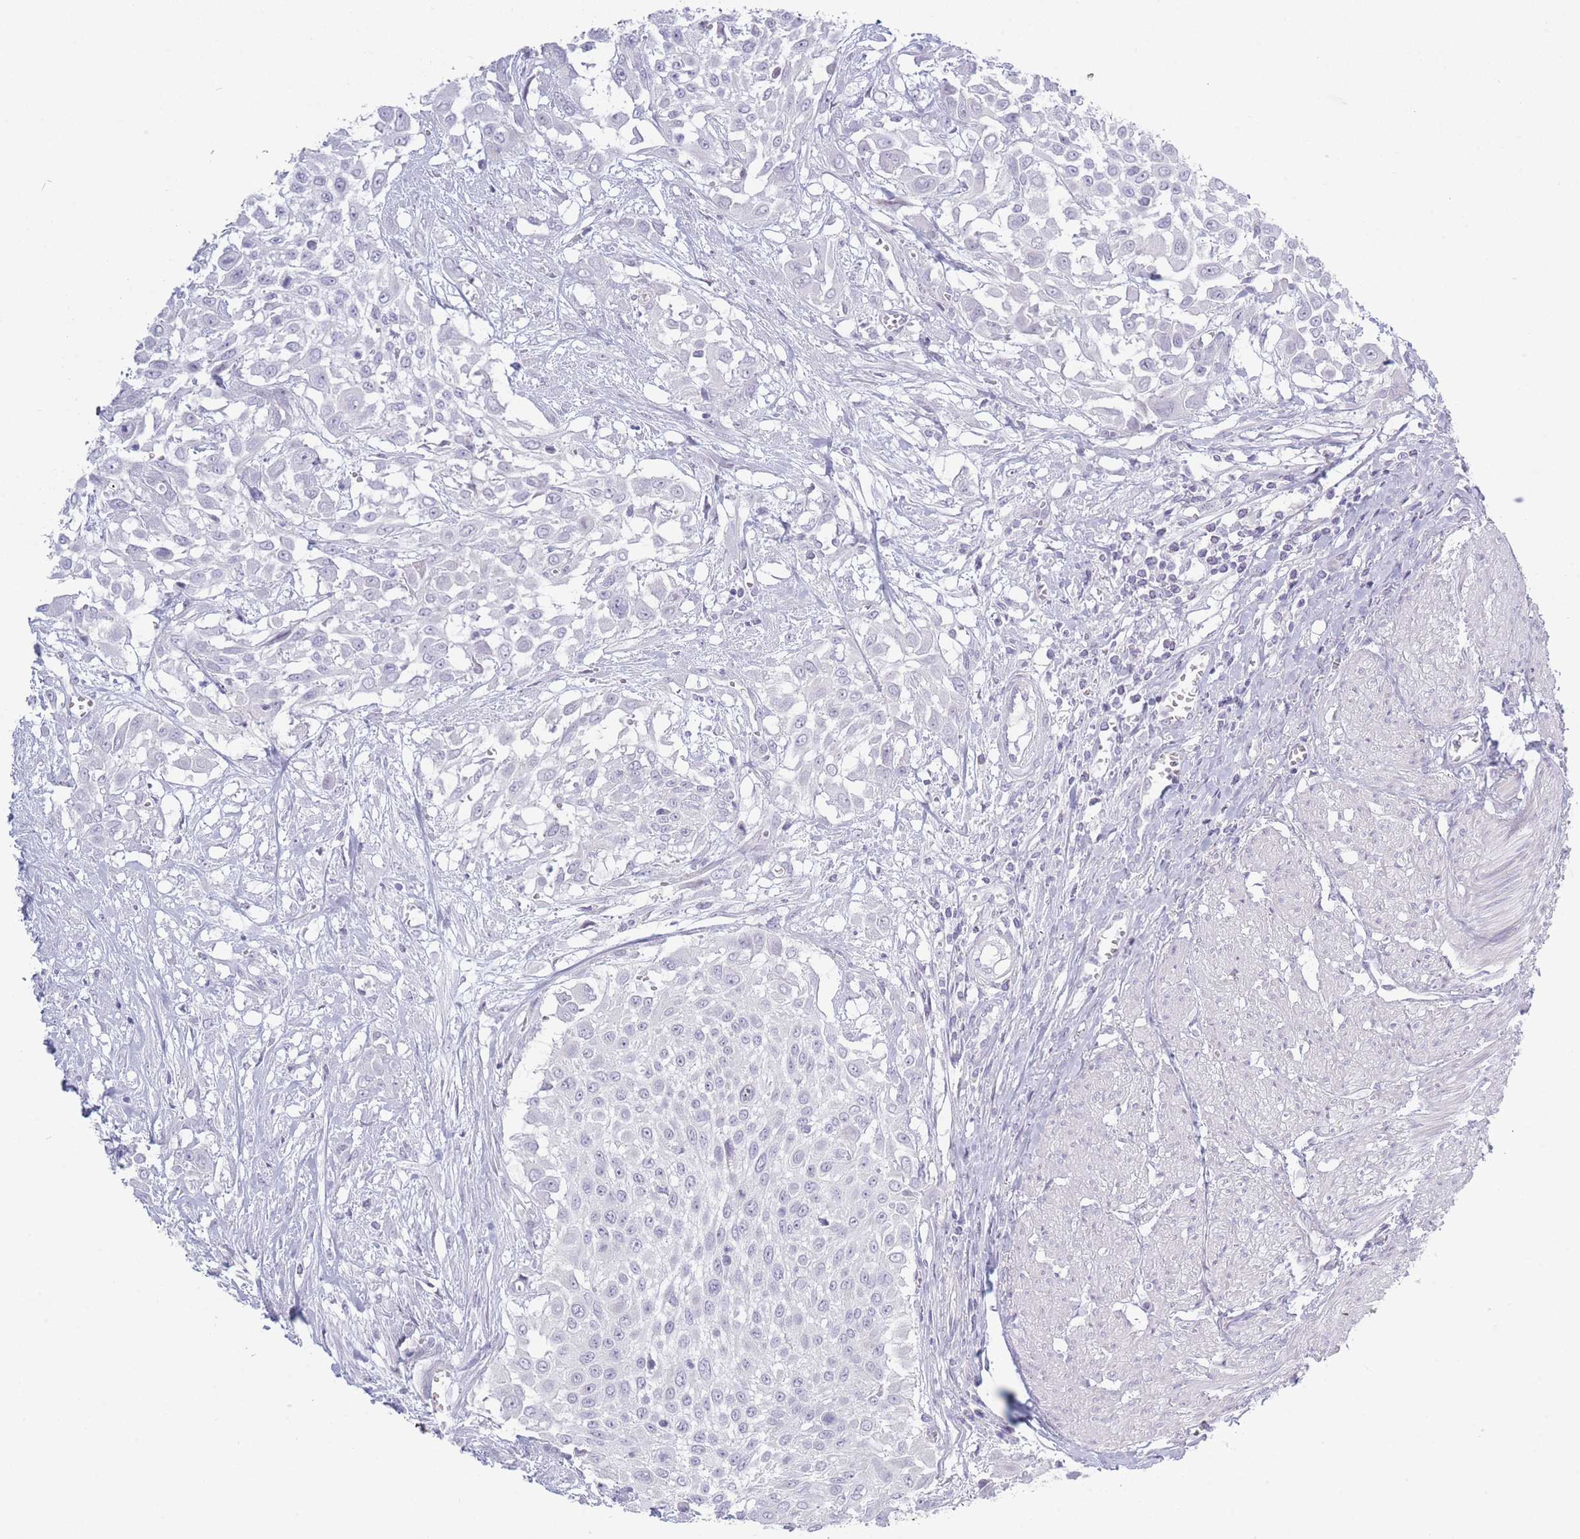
{"staining": {"intensity": "negative", "quantity": "none", "location": "none"}, "tissue": "urothelial cancer", "cell_type": "Tumor cells", "image_type": "cancer", "snomed": [{"axis": "morphology", "description": "Urothelial carcinoma, High grade"}, {"axis": "topography", "description": "Urinary bladder"}], "caption": "The micrograph reveals no significant expression in tumor cells of urothelial cancer.", "gene": "PLEKHG2", "patient": {"sex": "male", "age": 57}}